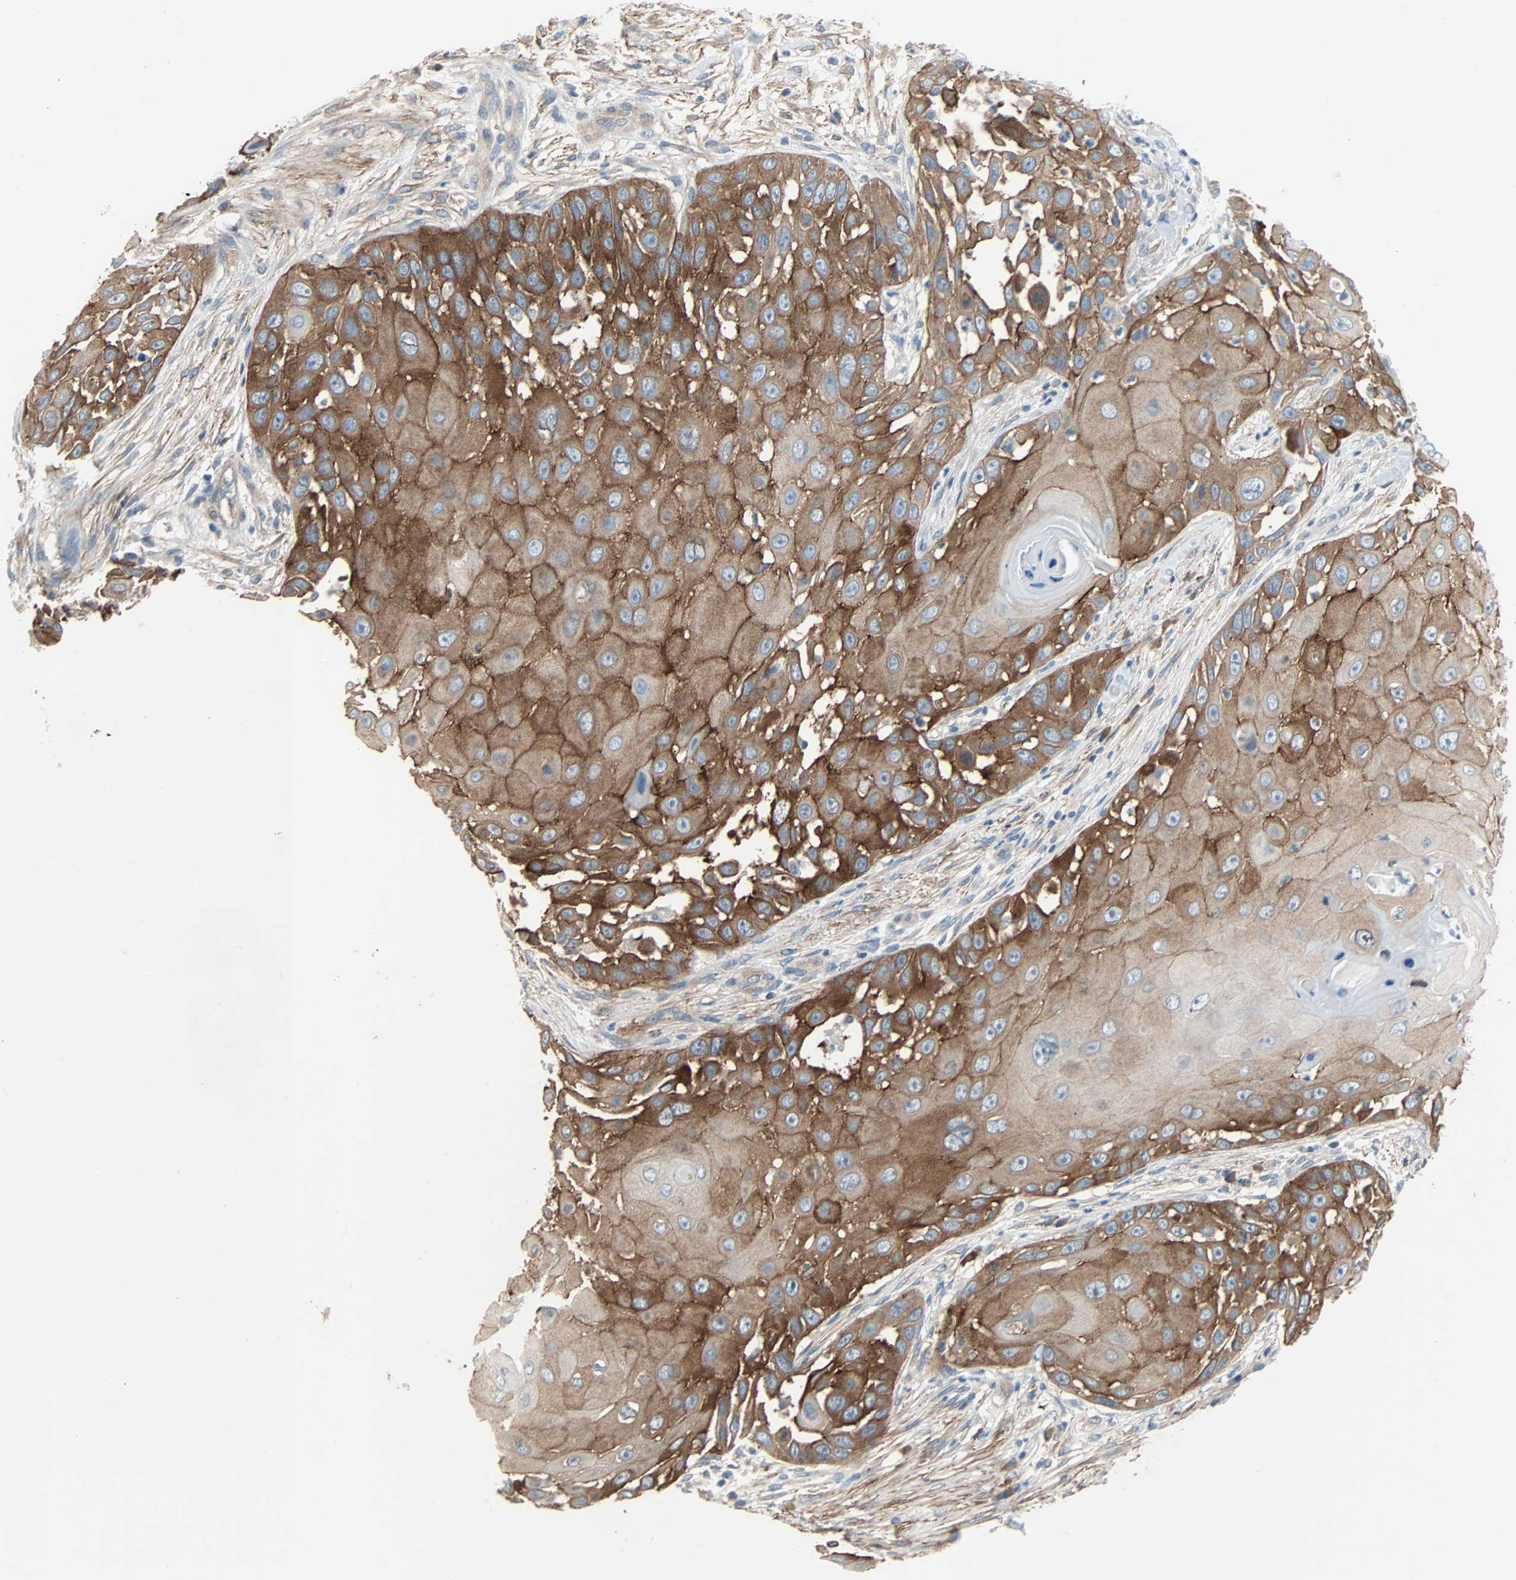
{"staining": {"intensity": "strong", "quantity": ">75%", "location": "cytoplasmic/membranous"}, "tissue": "skin cancer", "cell_type": "Tumor cells", "image_type": "cancer", "snomed": [{"axis": "morphology", "description": "Squamous cell carcinoma, NOS"}, {"axis": "topography", "description": "Skin"}], "caption": "Immunohistochemical staining of human skin cancer displays high levels of strong cytoplasmic/membranous positivity in approximately >75% of tumor cells. Immunohistochemistry (ihc) stains the protein in brown and the nuclei are stained blue.", "gene": "TNFRSF12A", "patient": {"sex": "female", "age": 44}}